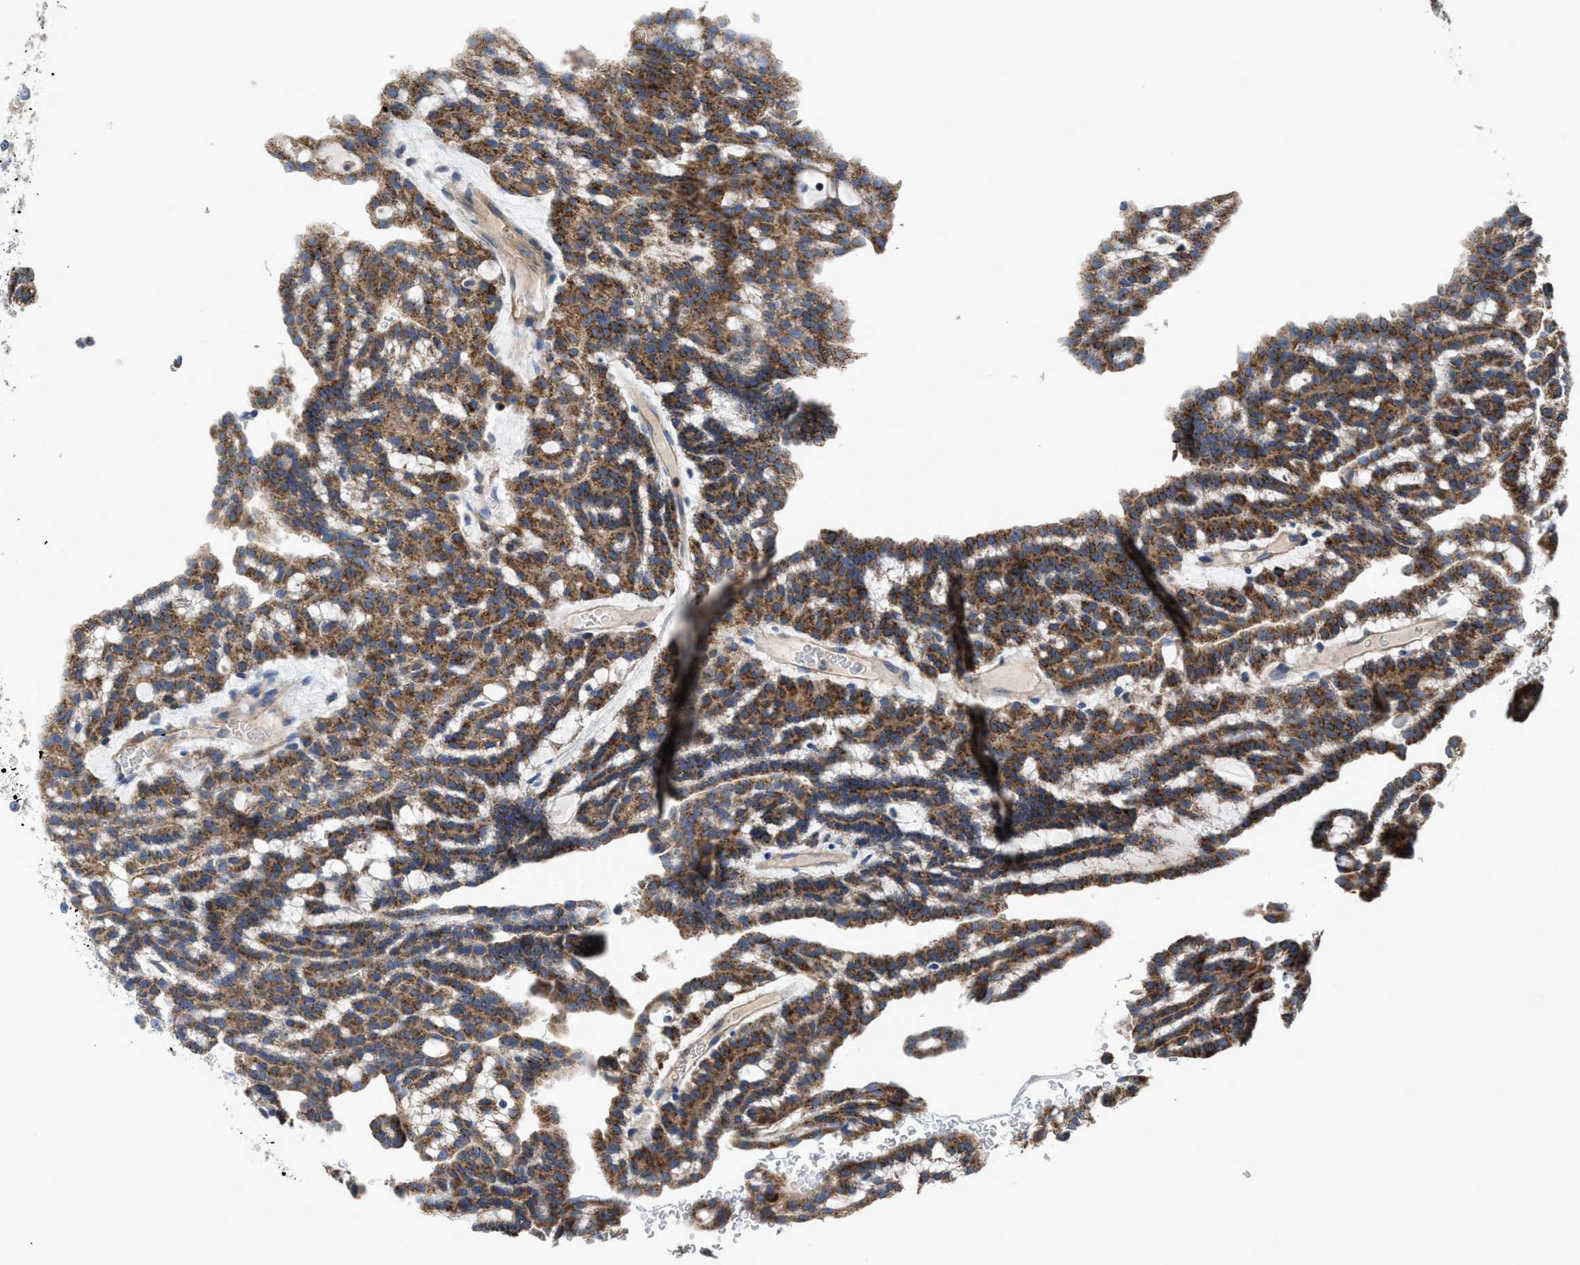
{"staining": {"intensity": "strong", "quantity": ">75%", "location": "cytoplasmic/membranous"}, "tissue": "renal cancer", "cell_type": "Tumor cells", "image_type": "cancer", "snomed": [{"axis": "morphology", "description": "Adenocarcinoma, NOS"}, {"axis": "topography", "description": "Kidney"}], "caption": "Renal adenocarcinoma stained with a protein marker reveals strong staining in tumor cells.", "gene": "CHKB", "patient": {"sex": "male", "age": 63}}